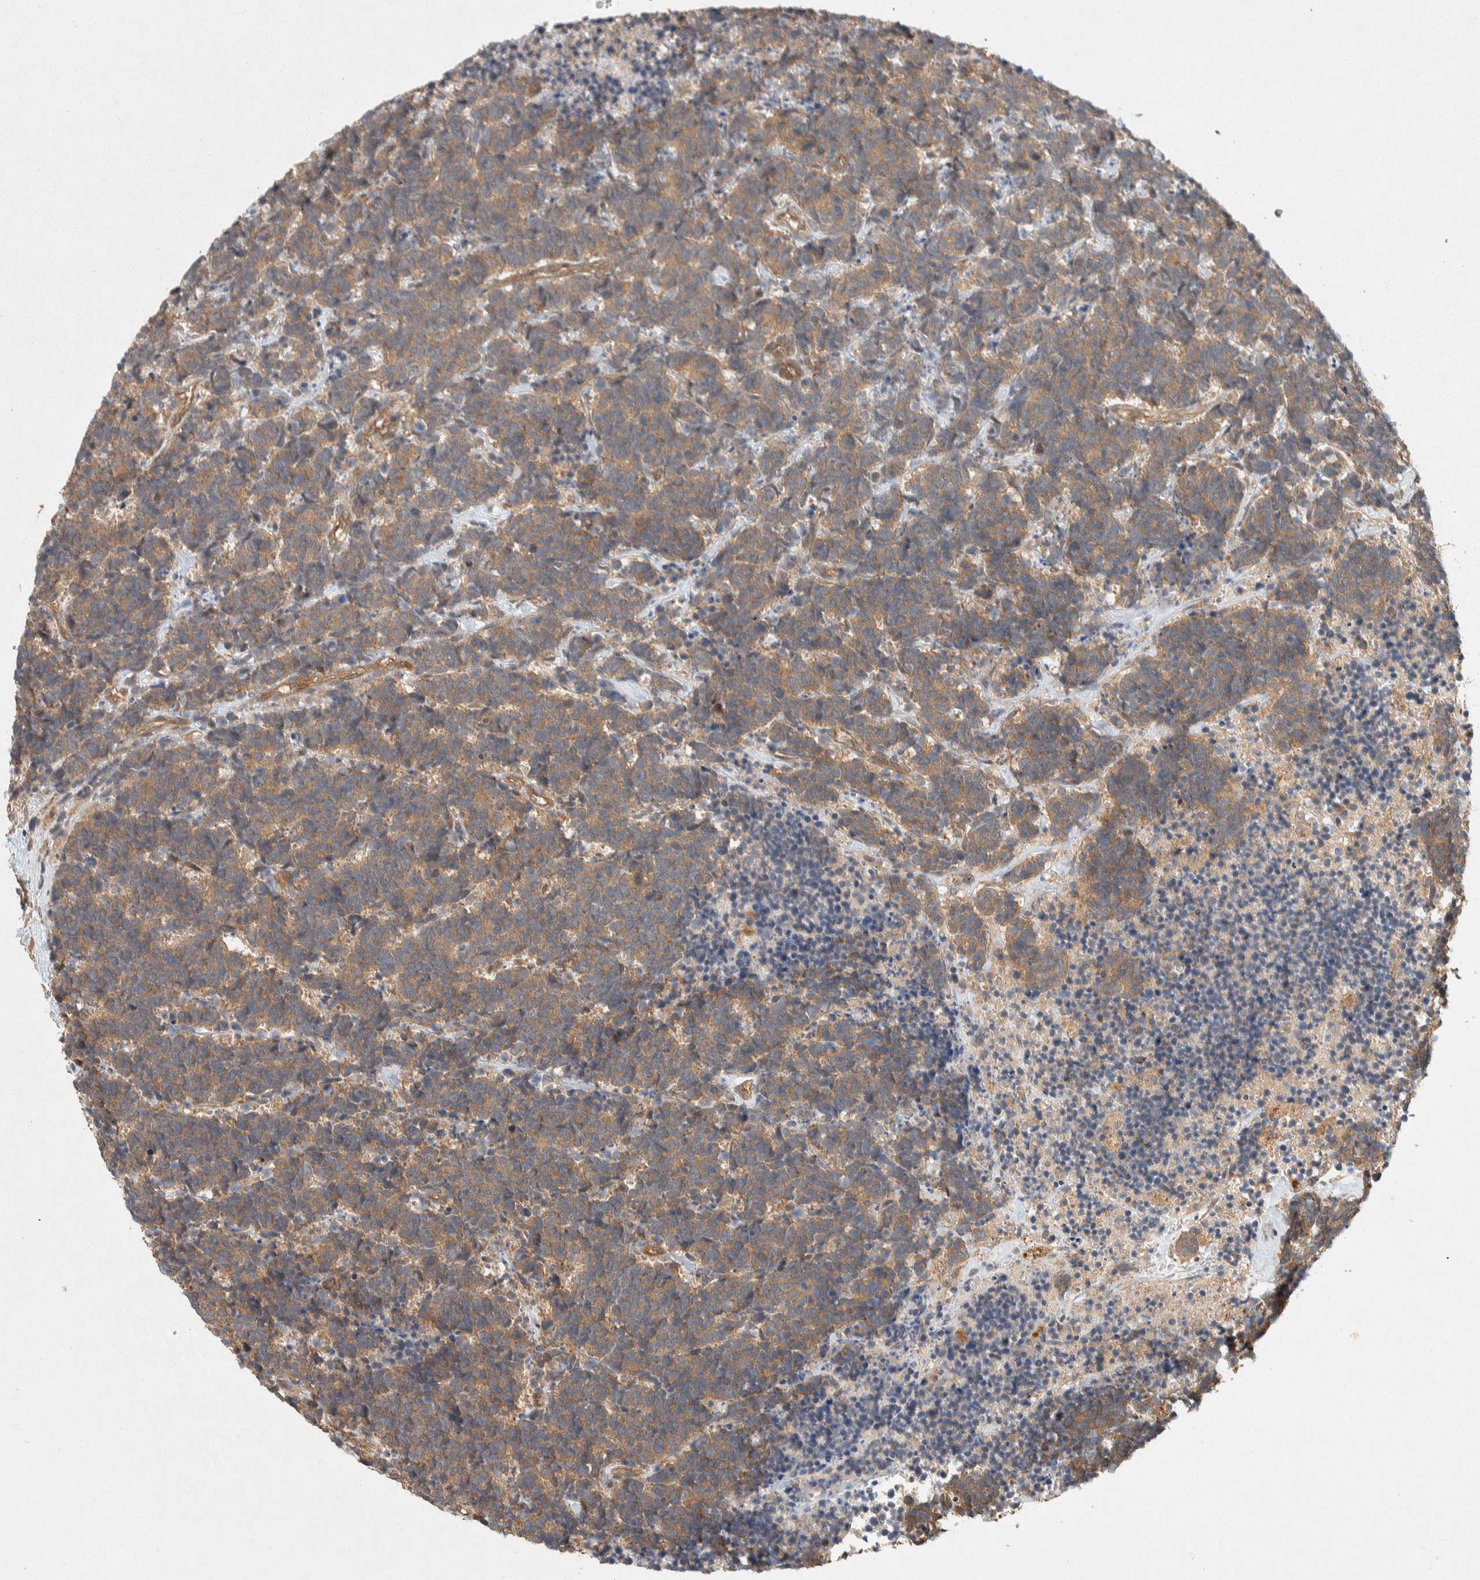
{"staining": {"intensity": "moderate", "quantity": ">75%", "location": "cytoplasmic/membranous"}, "tissue": "carcinoid", "cell_type": "Tumor cells", "image_type": "cancer", "snomed": [{"axis": "morphology", "description": "Carcinoma, NOS"}, {"axis": "morphology", "description": "Carcinoid, malignant, NOS"}, {"axis": "topography", "description": "Urinary bladder"}], "caption": "Approximately >75% of tumor cells in carcinoid show moderate cytoplasmic/membranous protein expression as visualized by brown immunohistochemical staining.", "gene": "PXK", "patient": {"sex": "male", "age": 57}}